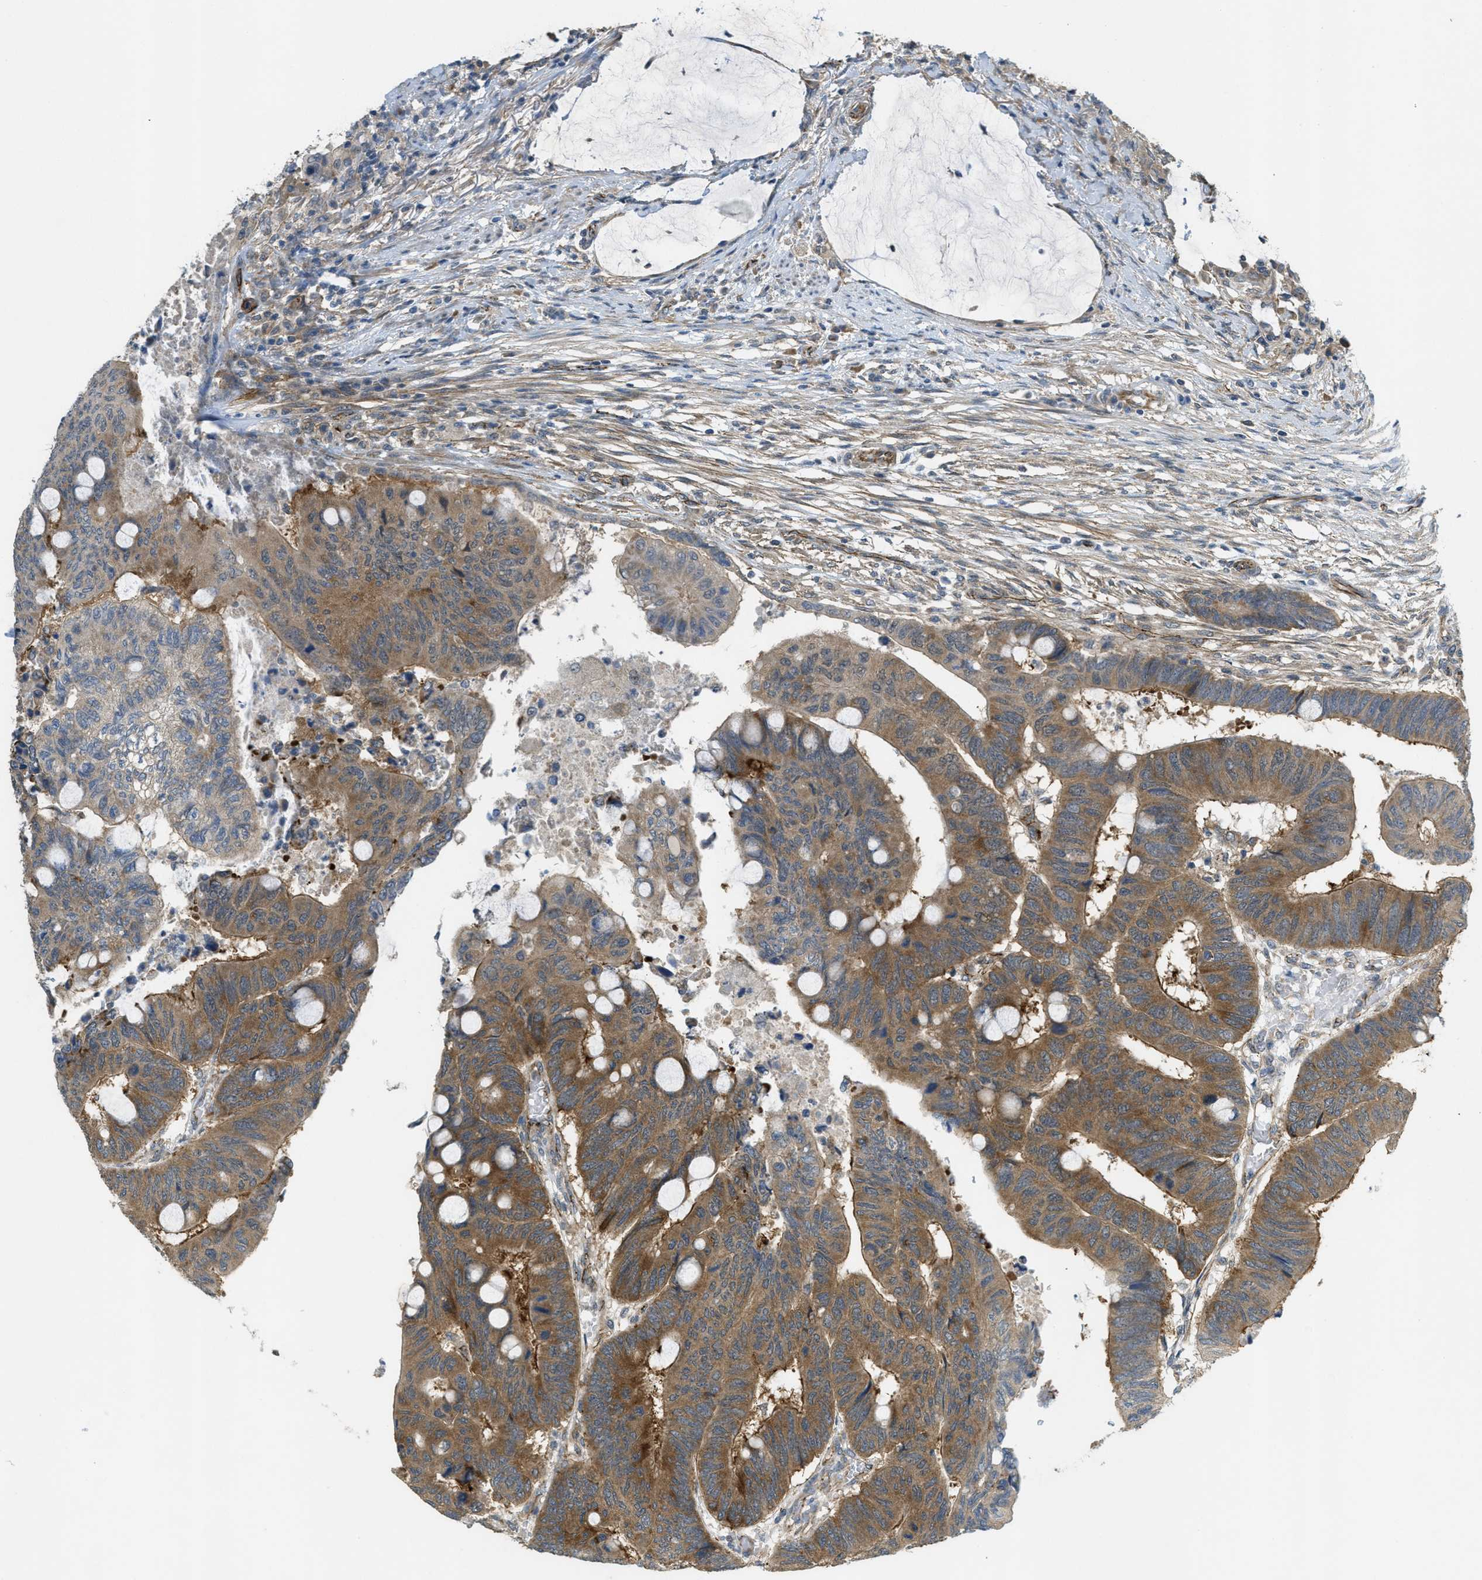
{"staining": {"intensity": "moderate", "quantity": ">75%", "location": "cytoplasmic/membranous"}, "tissue": "colorectal cancer", "cell_type": "Tumor cells", "image_type": "cancer", "snomed": [{"axis": "morphology", "description": "Normal tissue, NOS"}, {"axis": "morphology", "description": "Adenocarcinoma, NOS"}, {"axis": "topography", "description": "Rectum"}, {"axis": "topography", "description": "Peripheral nerve tissue"}], "caption": "DAB (3,3'-diaminobenzidine) immunohistochemical staining of adenocarcinoma (colorectal) displays moderate cytoplasmic/membranous protein positivity in approximately >75% of tumor cells.", "gene": "JCAD", "patient": {"sex": "male", "age": 92}}